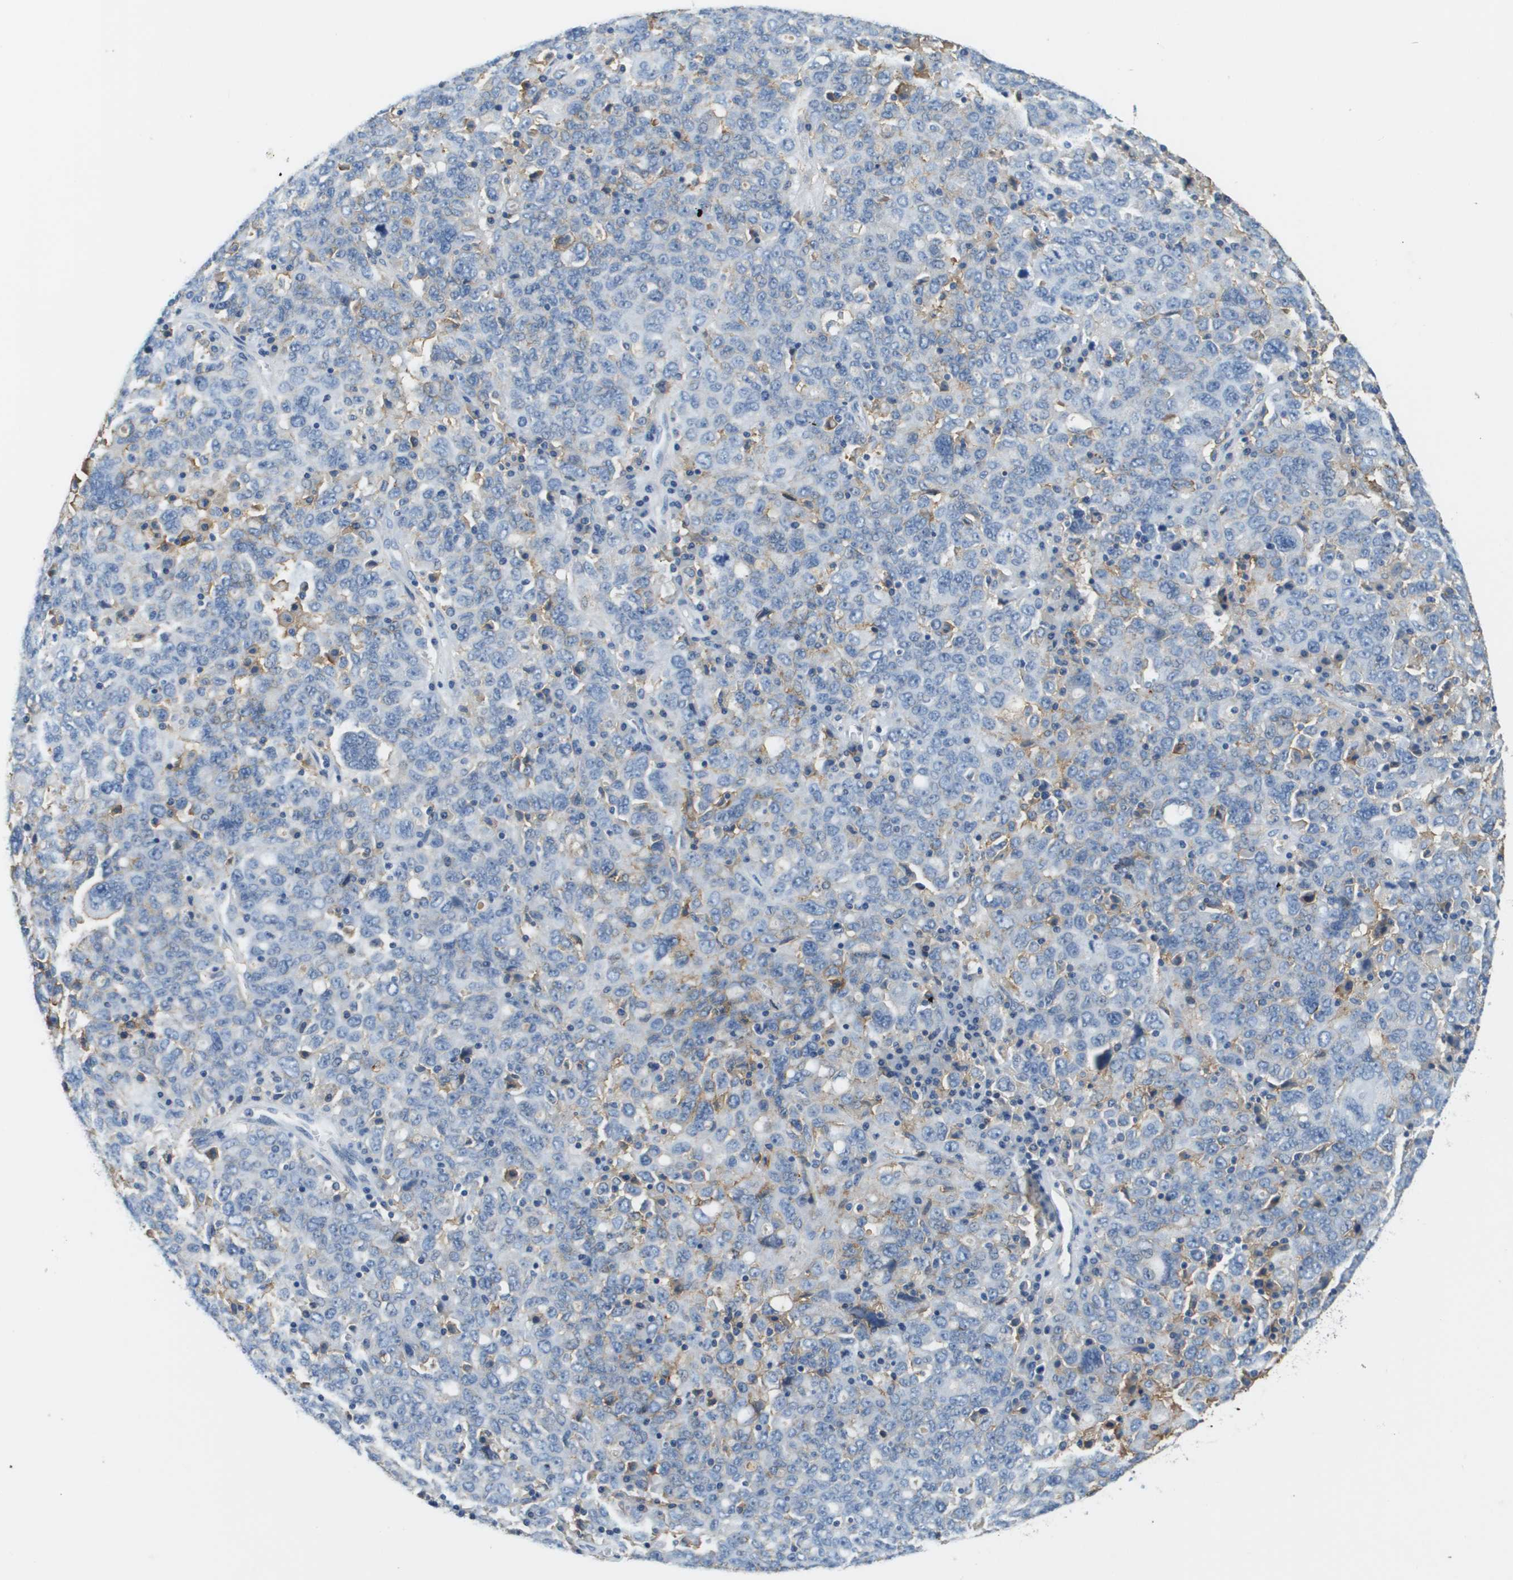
{"staining": {"intensity": "negative", "quantity": "none", "location": "none"}, "tissue": "ovarian cancer", "cell_type": "Tumor cells", "image_type": "cancer", "snomed": [{"axis": "morphology", "description": "Carcinoma, endometroid"}, {"axis": "topography", "description": "Ovary"}], "caption": "High magnification brightfield microscopy of ovarian cancer (endometroid carcinoma) stained with DAB (brown) and counterstained with hematoxylin (blue): tumor cells show no significant positivity. (Stains: DAB (3,3'-diaminobenzidine) IHC with hematoxylin counter stain, Microscopy: brightfield microscopy at high magnification).", "gene": "SLC16A3", "patient": {"sex": "female", "age": 62}}